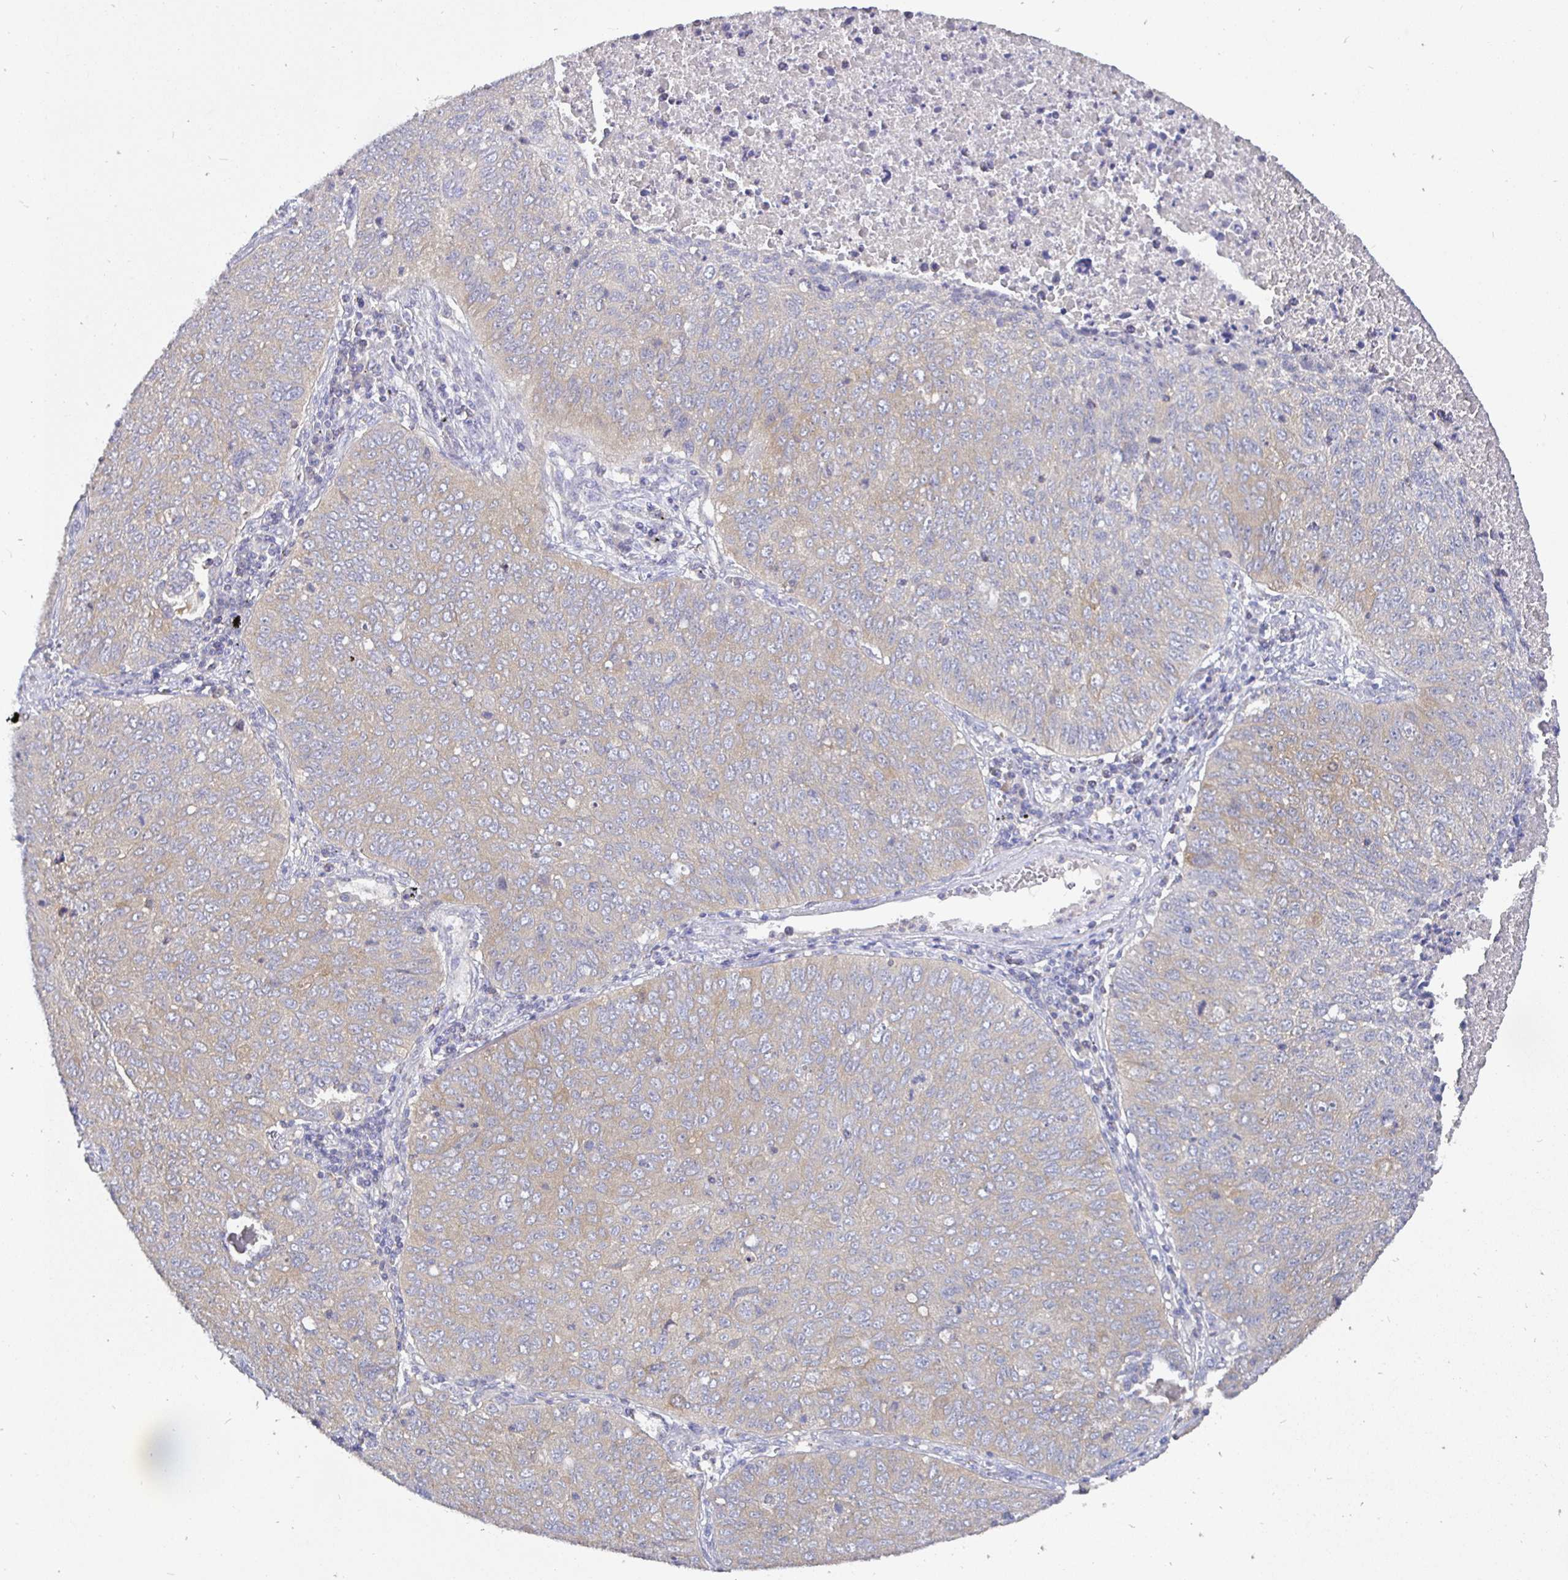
{"staining": {"intensity": "negative", "quantity": "none", "location": "none"}, "tissue": "lung cancer", "cell_type": "Tumor cells", "image_type": "cancer", "snomed": [{"axis": "morphology", "description": "Normal morphology"}, {"axis": "morphology", "description": "Aneuploidy"}, {"axis": "morphology", "description": "Squamous cell carcinoma, NOS"}, {"axis": "topography", "description": "Lymph node"}, {"axis": "topography", "description": "Lung"}], "caption": "Lung cancer (squamous cell carcinoma) was stained to show a protein in brown. There is no significant staining in tumor cells.", "gene": "KIF21A", "patient": {"sex": "female", "age": 76}}